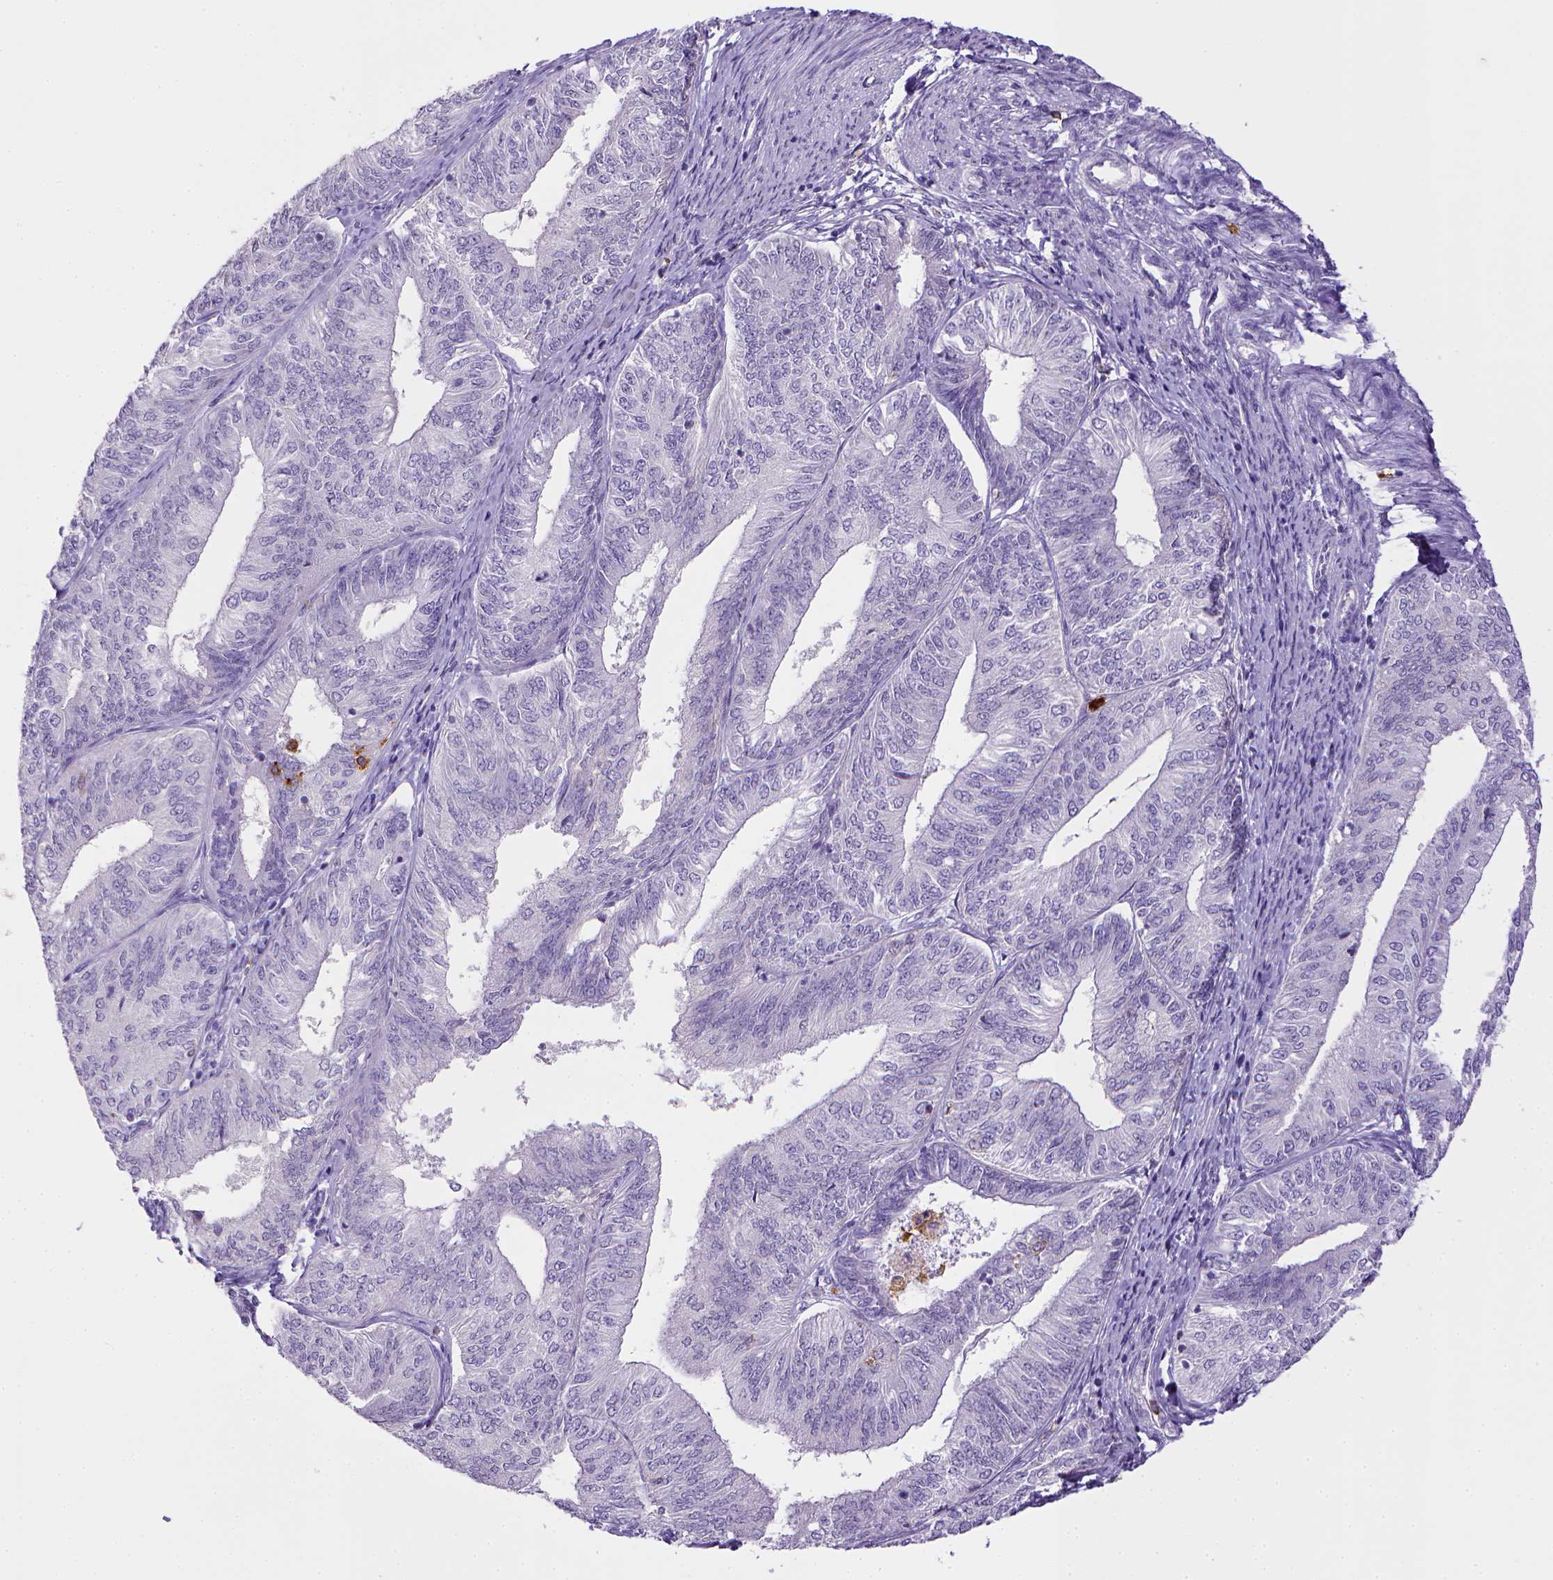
{"staining": {"intensity": "negative", "quantity": "none", "location": "none"}, "tissue": "endometrial cancer", "cell_type": "Tumor cells", "image_type": "cancer", "snomed": [{"axis": "morphology", "description": "Adenocarcinoma, NOS"}, {"axis": "topography", "description": "Endometrium"}], "caption": "This is an immunohistochemistry micrograph of endometrial cancer. There is no expression in tumor cells.", "gene": "ITGAM", "patient": {"sex": "female", "age": 58}}